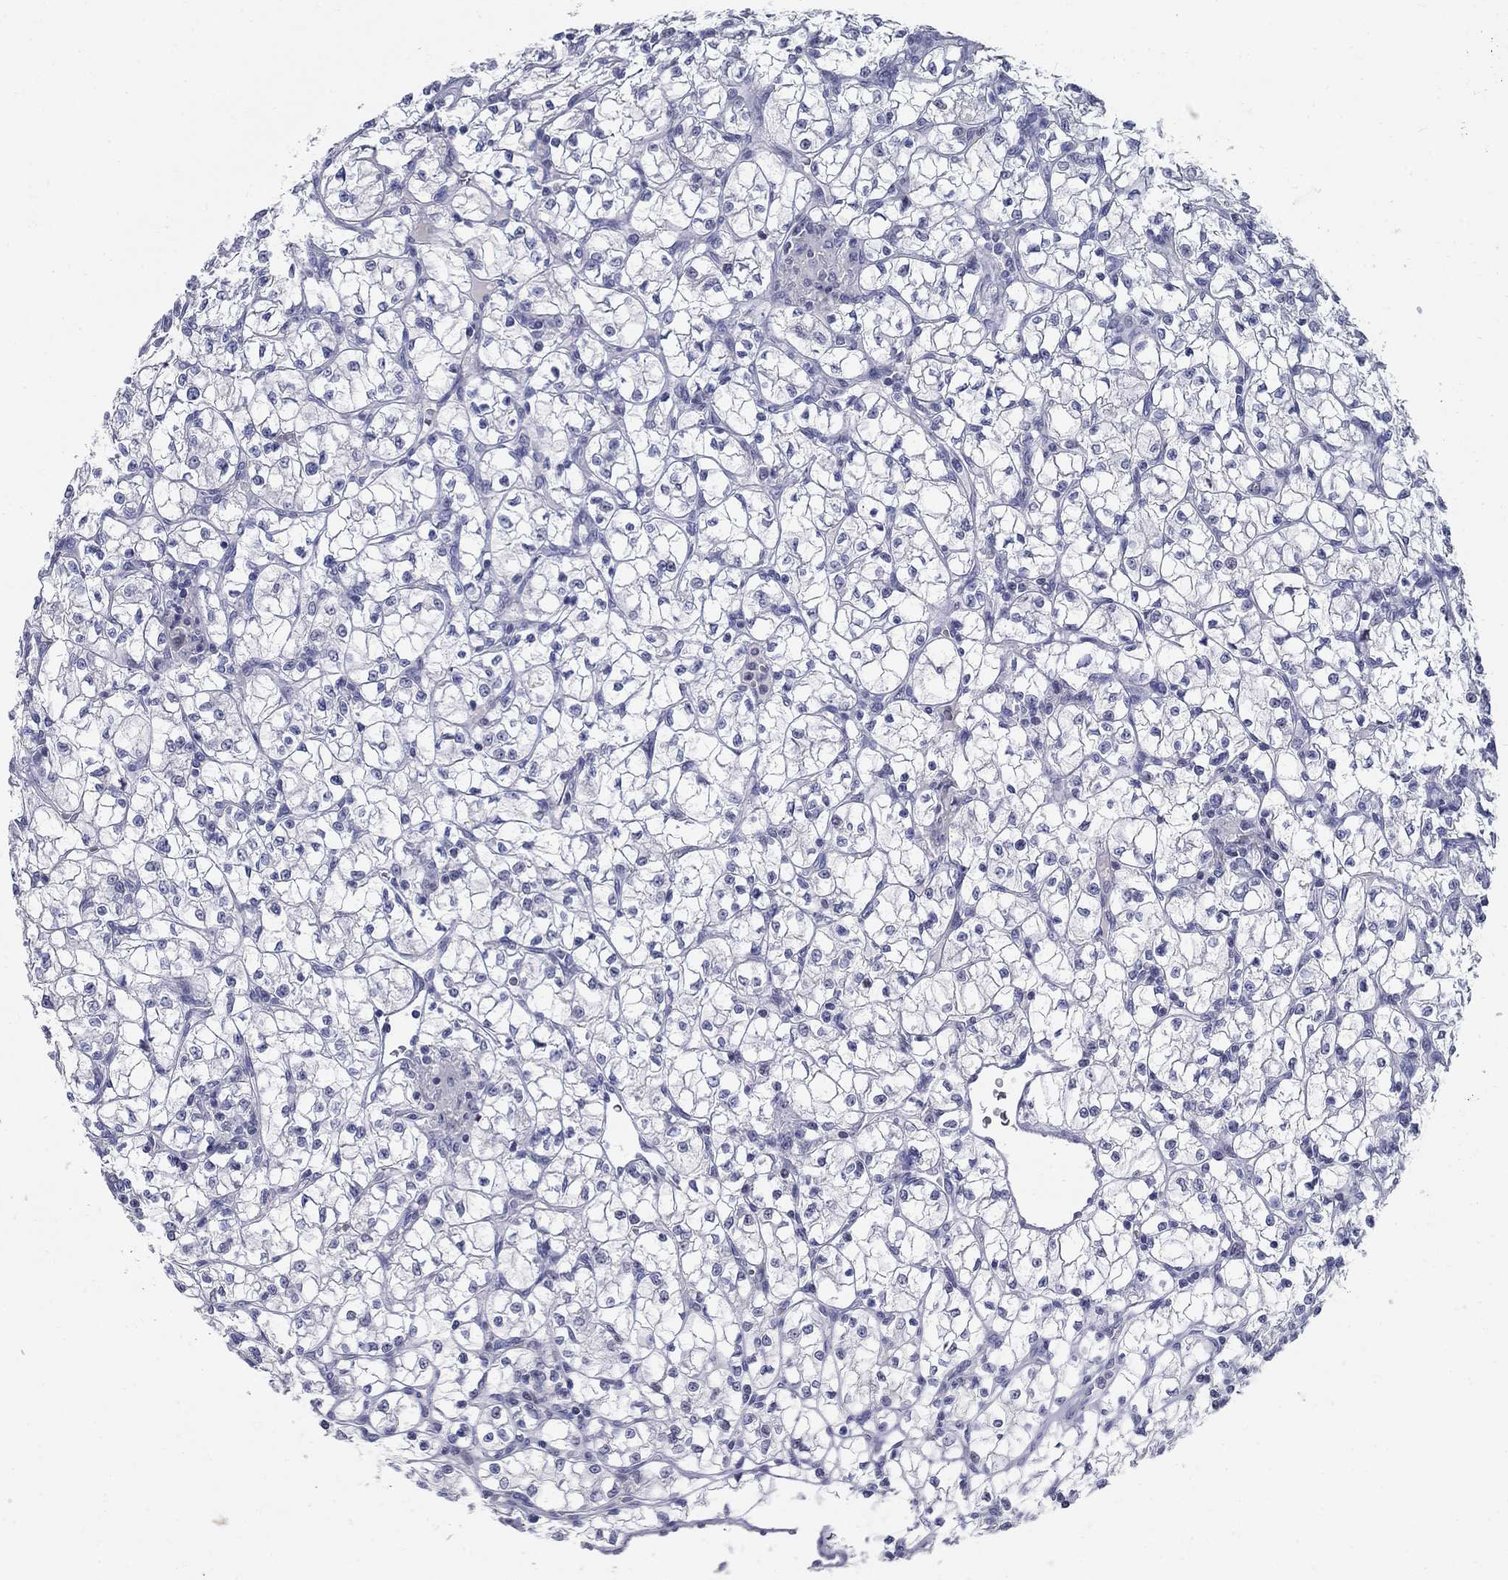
{"staining": {"intensity": "negative", "quantity": "none", "location": "none"}, "tissue": "renal cancer", "cell_type": "Tumor cells", "image_type": "cancer", "snomed": [{"axis": "morphology", "description": "Adenocarcinoma, NOS"}, {"axis": "topography", "description": "Kidney"}], "caption": "The image reveals no significant positivity in tumor cells of renal cancer.", "gene": "GUCA1A", "patient": {"sex": "female", "age": 64}}